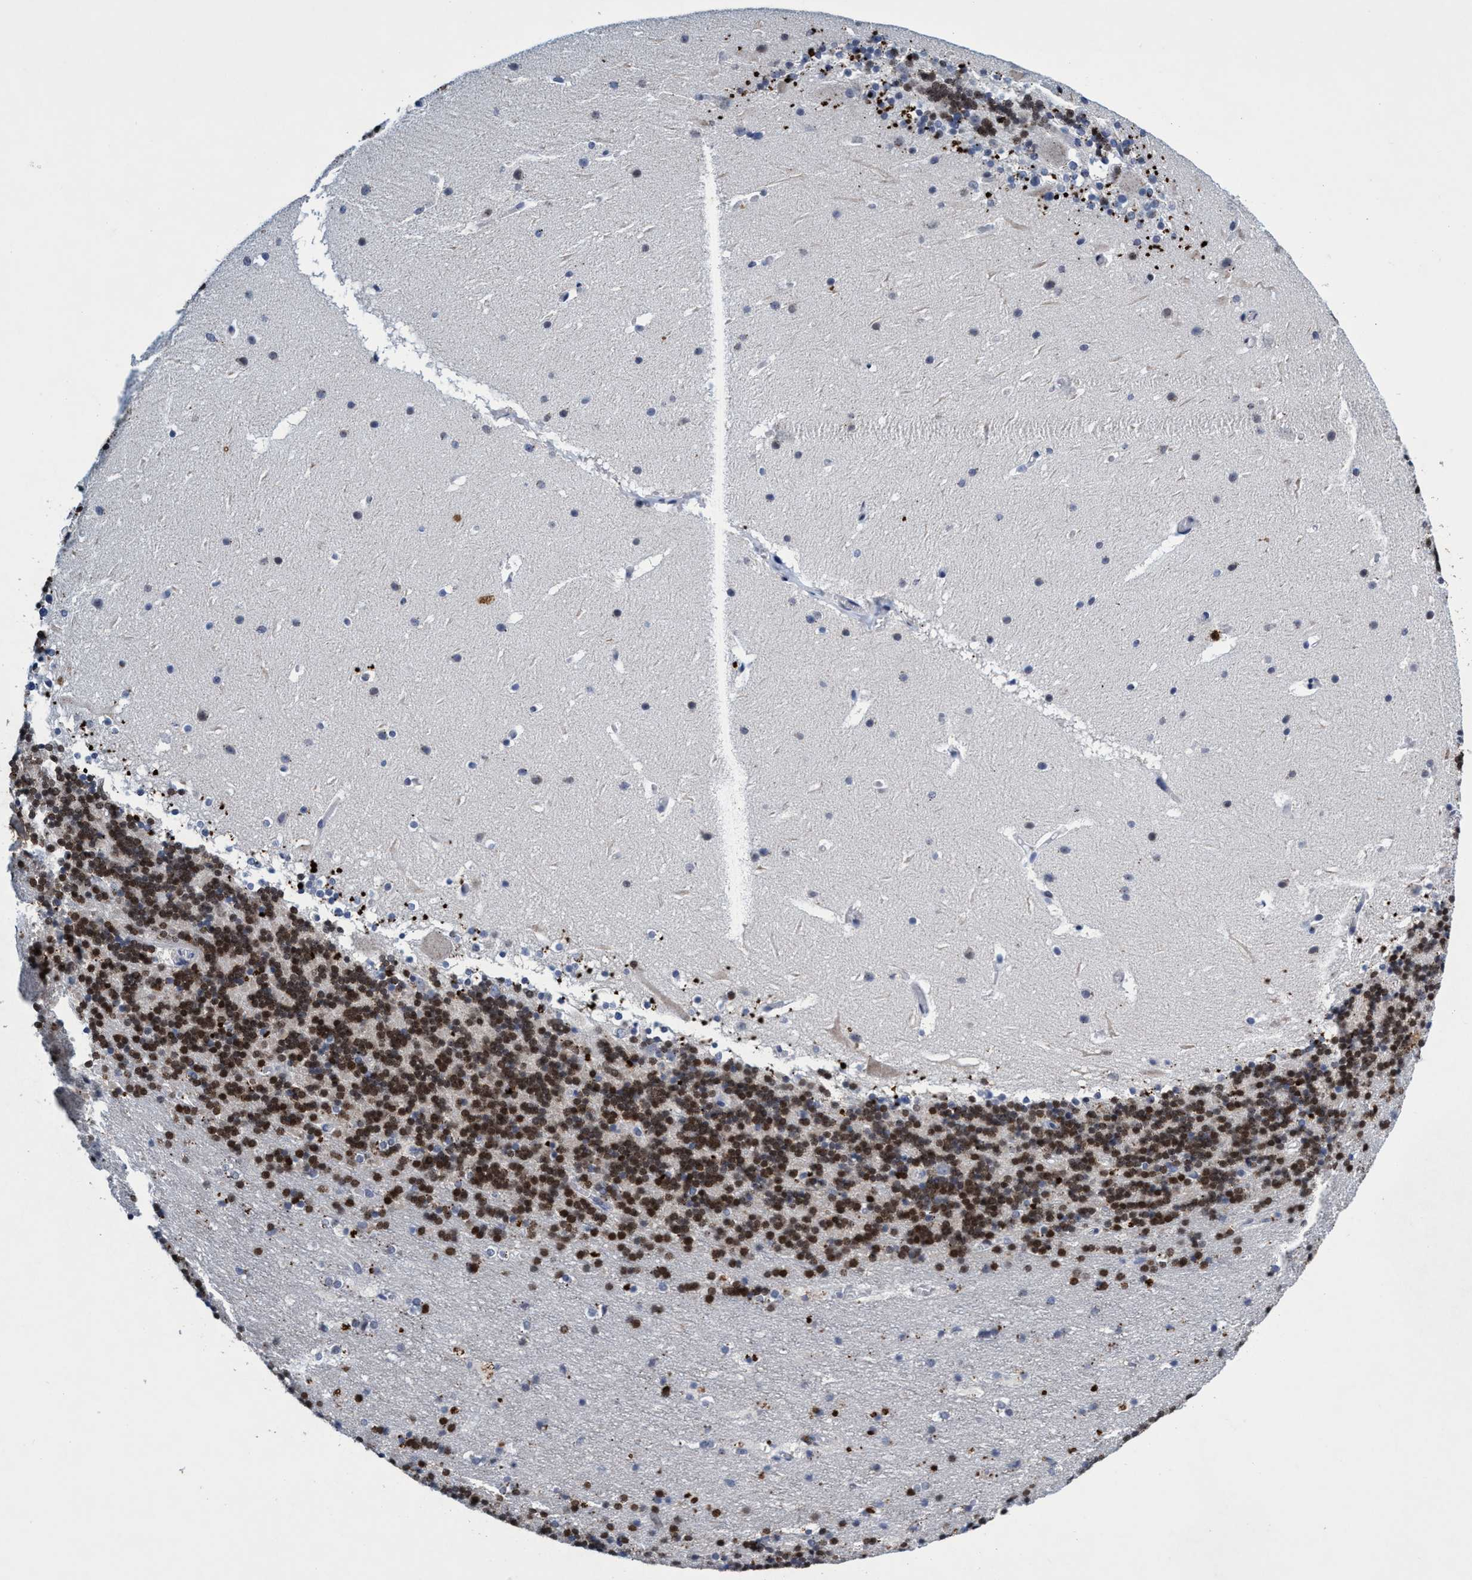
{"staining": {"intensity": "moderate", "quantity": ">75%", "location": "nuclear"}, "tissue": "cerebellum", "cell_type": "Cells in granular layer", "image_type": "normal", "snomed": [{"axis": "morphology", "description": "Normal tissue, NOS"}, {"axis": "topography", "description": "Cerebellum"}], "caption": "Immunohistochemical staining of unremarkable human cerebellum displays moderate nuclear protein staining in approximately >75% of cells in granular layer.", "gene": "GRB14", "patient": {"sex": "male", "age": 45}}